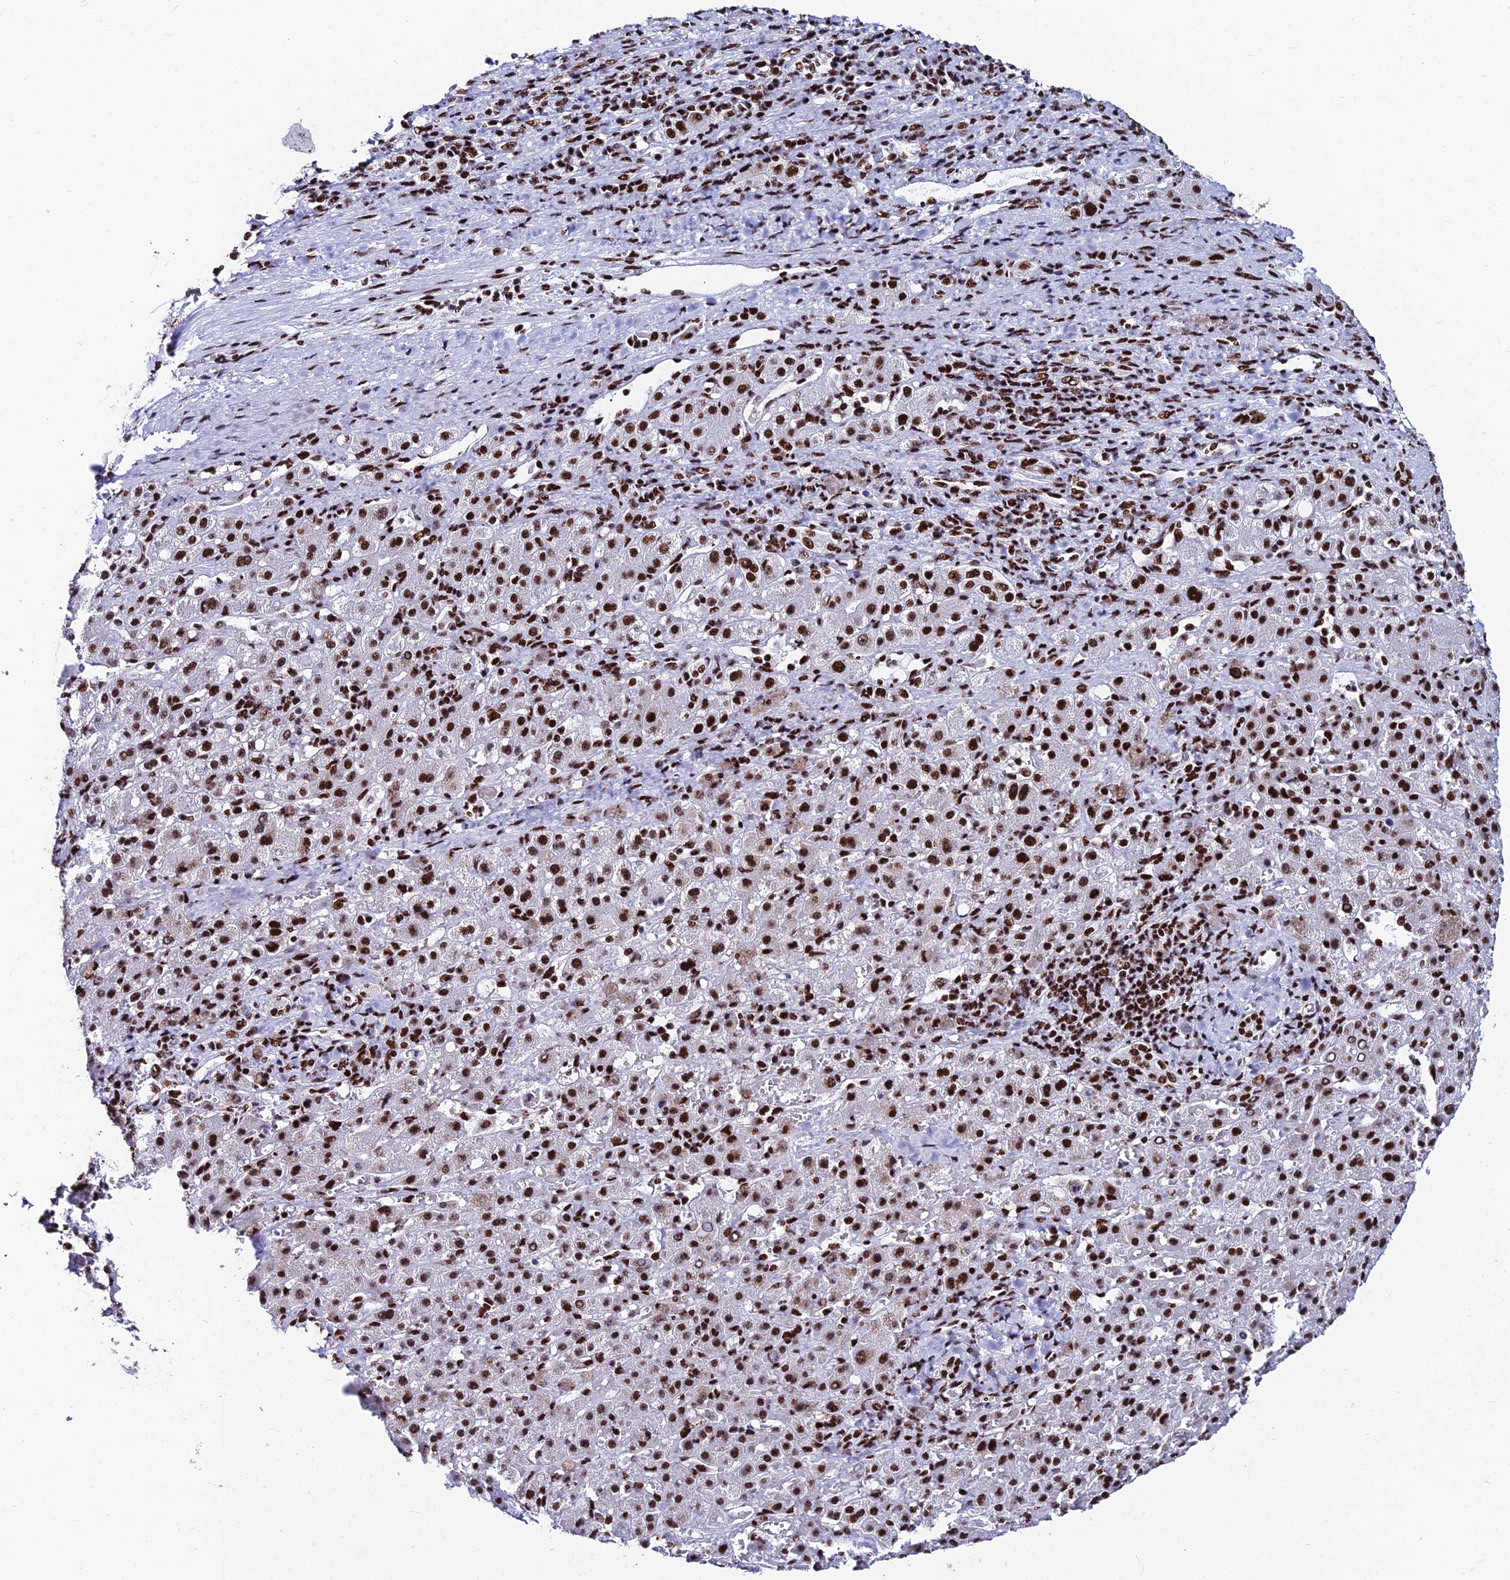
{"staining": {"intensity": "strong", "quantity": ">75%", "location": "nuclear"}, "tissue": "liver cancer", "cell_type": "Tumor cells", "image_type": "cancer", "snomed": [{"axis": "morphology", "description": "Carcinoma, Hepatocellular, NOS"}, {"axis": "topography", "description": "Liver"}], "caption": "A brown stain labels strong nuclear positivity of a protein in liver cancer tumor cells. (DAB IHC with brightfield microscopy, high magnification).", "gene": "HNRNPH1", "patient": {"sex": "female", "age": 58}}